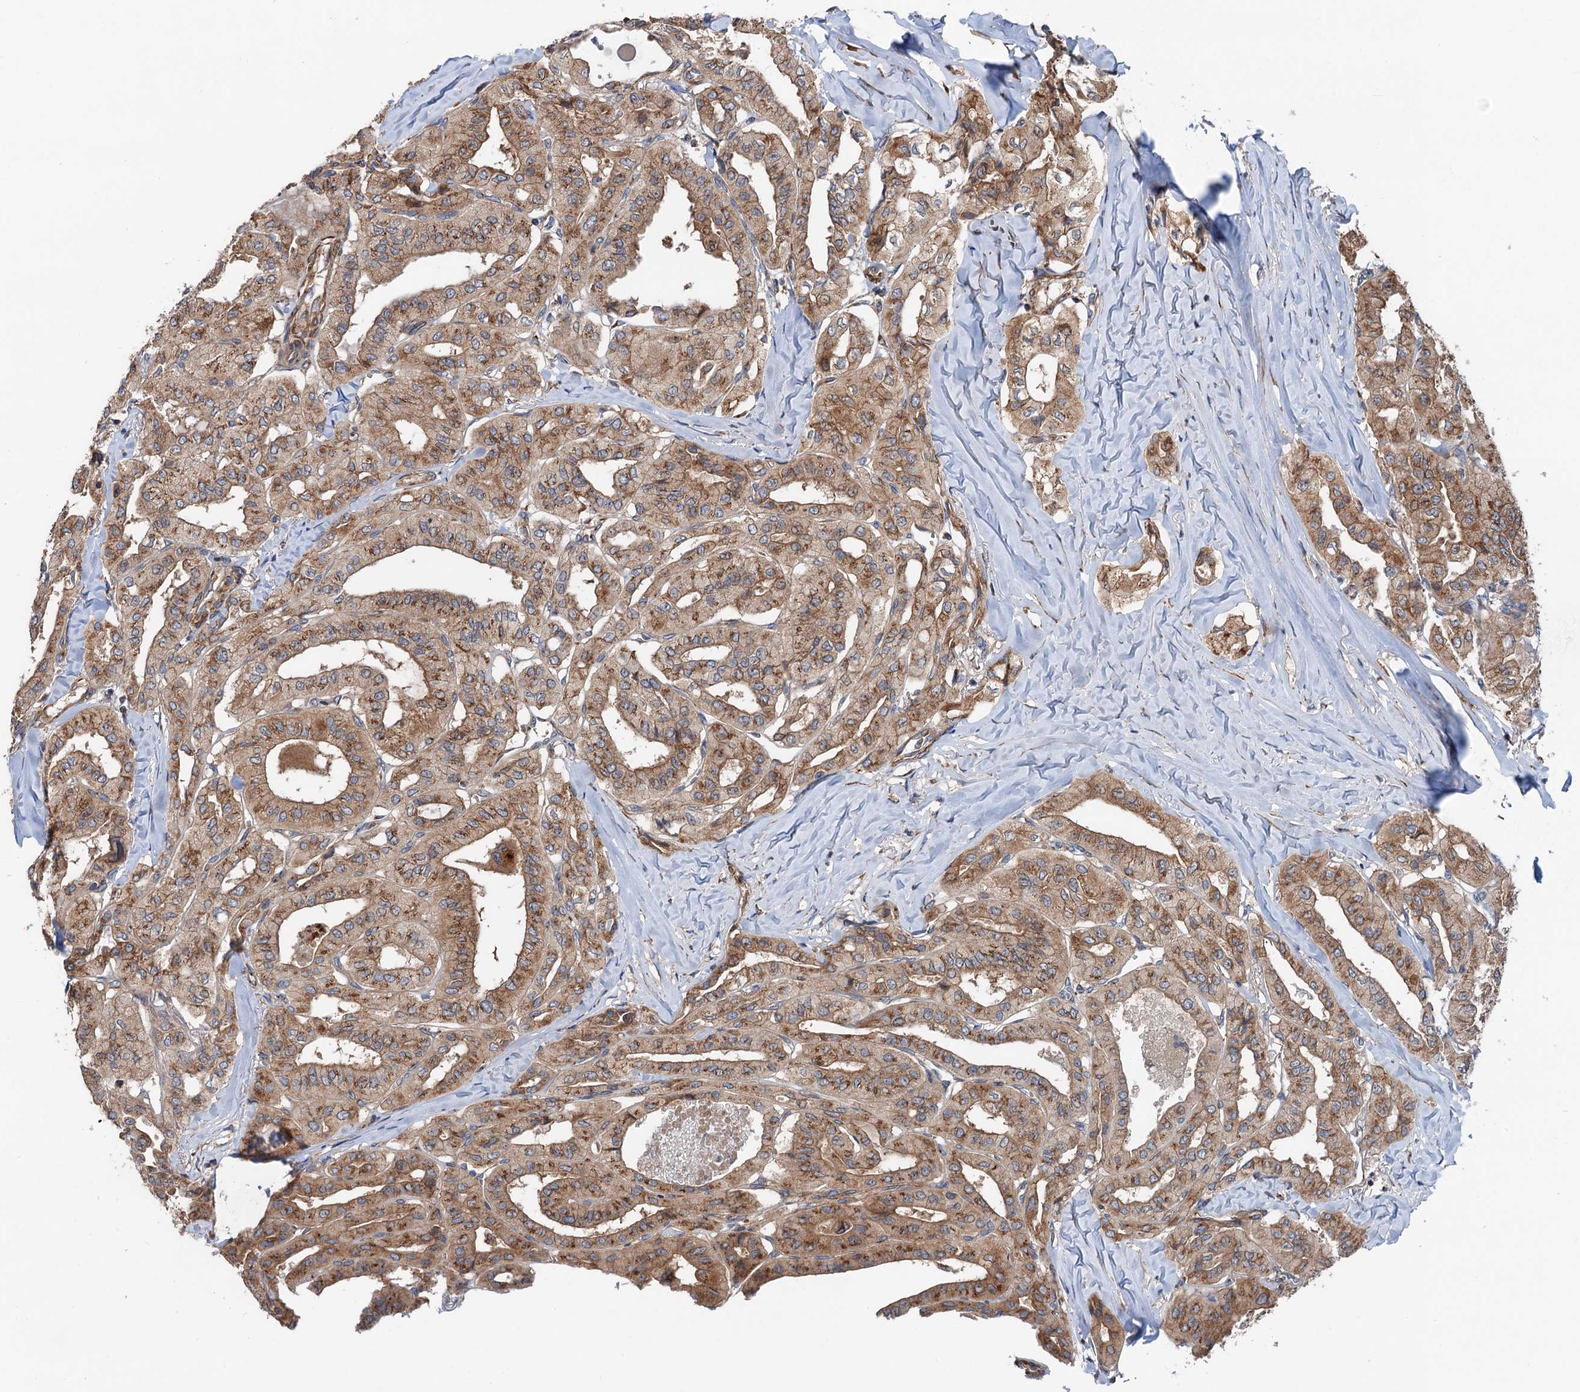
{"staining": {"intensity": "moderate", "quantity": ">75%", "location": "cytoplasmic/membranous"}, "tissue": "thyroid cancer", "cell_type": "Tumor cells", "image_type": "cancer", "snomed": [{"axis": "morphology", "description": "Papillary adenocarcinoma, NOS"}, {"axis": "topography", "description": "Thyroid gland"}], "caption": "High-power microscopy captured an IHC photomicrograph of thyroid papillary adenocarcinoma, revealing moderate cytoplasmic/membranous positivity in about >75% of tumor cells. (Brightfield microscopy of DAB IHC at high magnification).", "gene": "ANKRD26", "patient": {"sex": "female", "age": 59}}